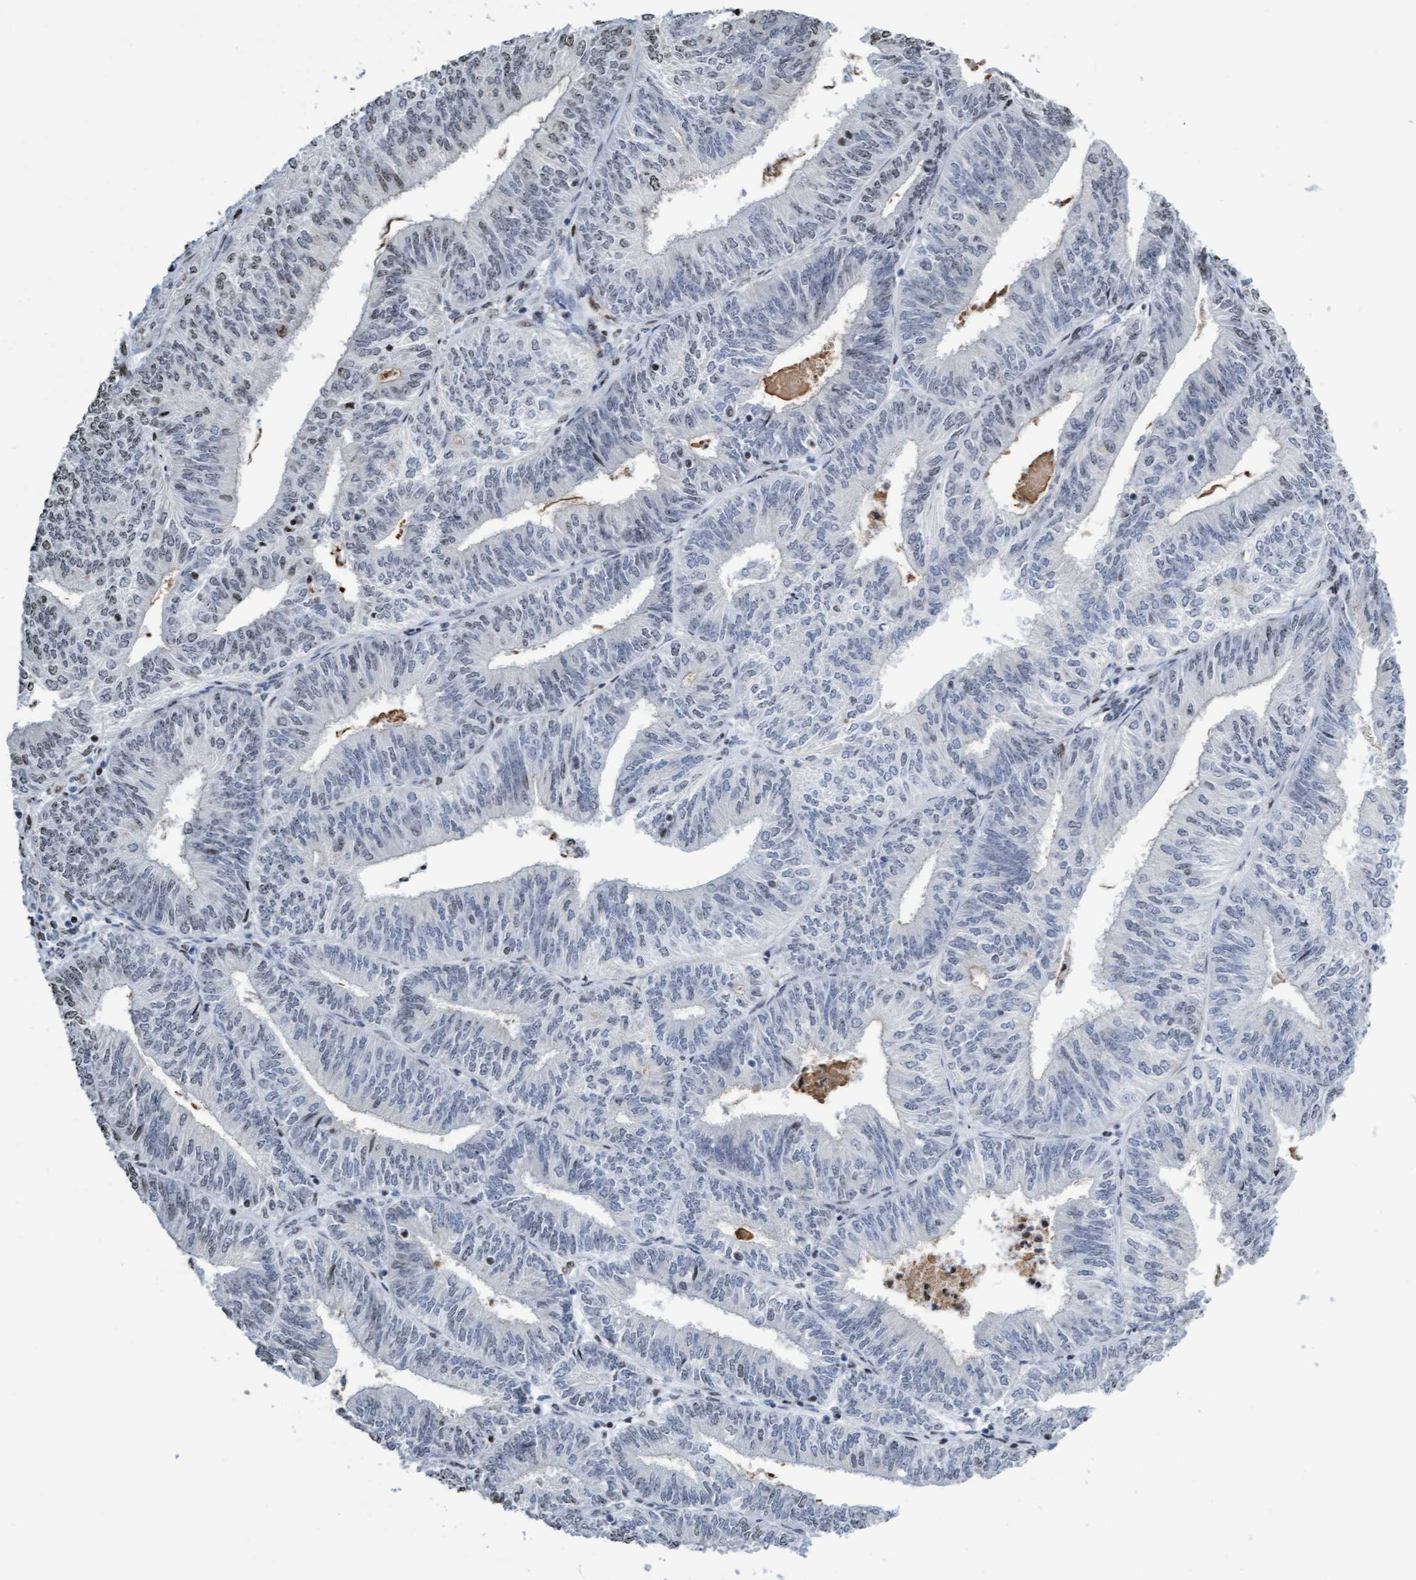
{"staining": {"intensity": "weak", "quantity": "<25%", "location": "nuclear"}, "tissue": "endometrial cancer", "cell_type": "Tumor cells", "image_type": "cancer", "snomed": [{"axis": "morphology", "description": "Adenocarcinoma, NOS"}, {"axis": "topography", "description": "Endometrium"}], "caption": "Human adenocarcinoma (endometrial) stained for a protein using IHC exhibits no staining in tumor cells.", "gene": "CBX2", "patient": {"sex": "female", "age": 58}}